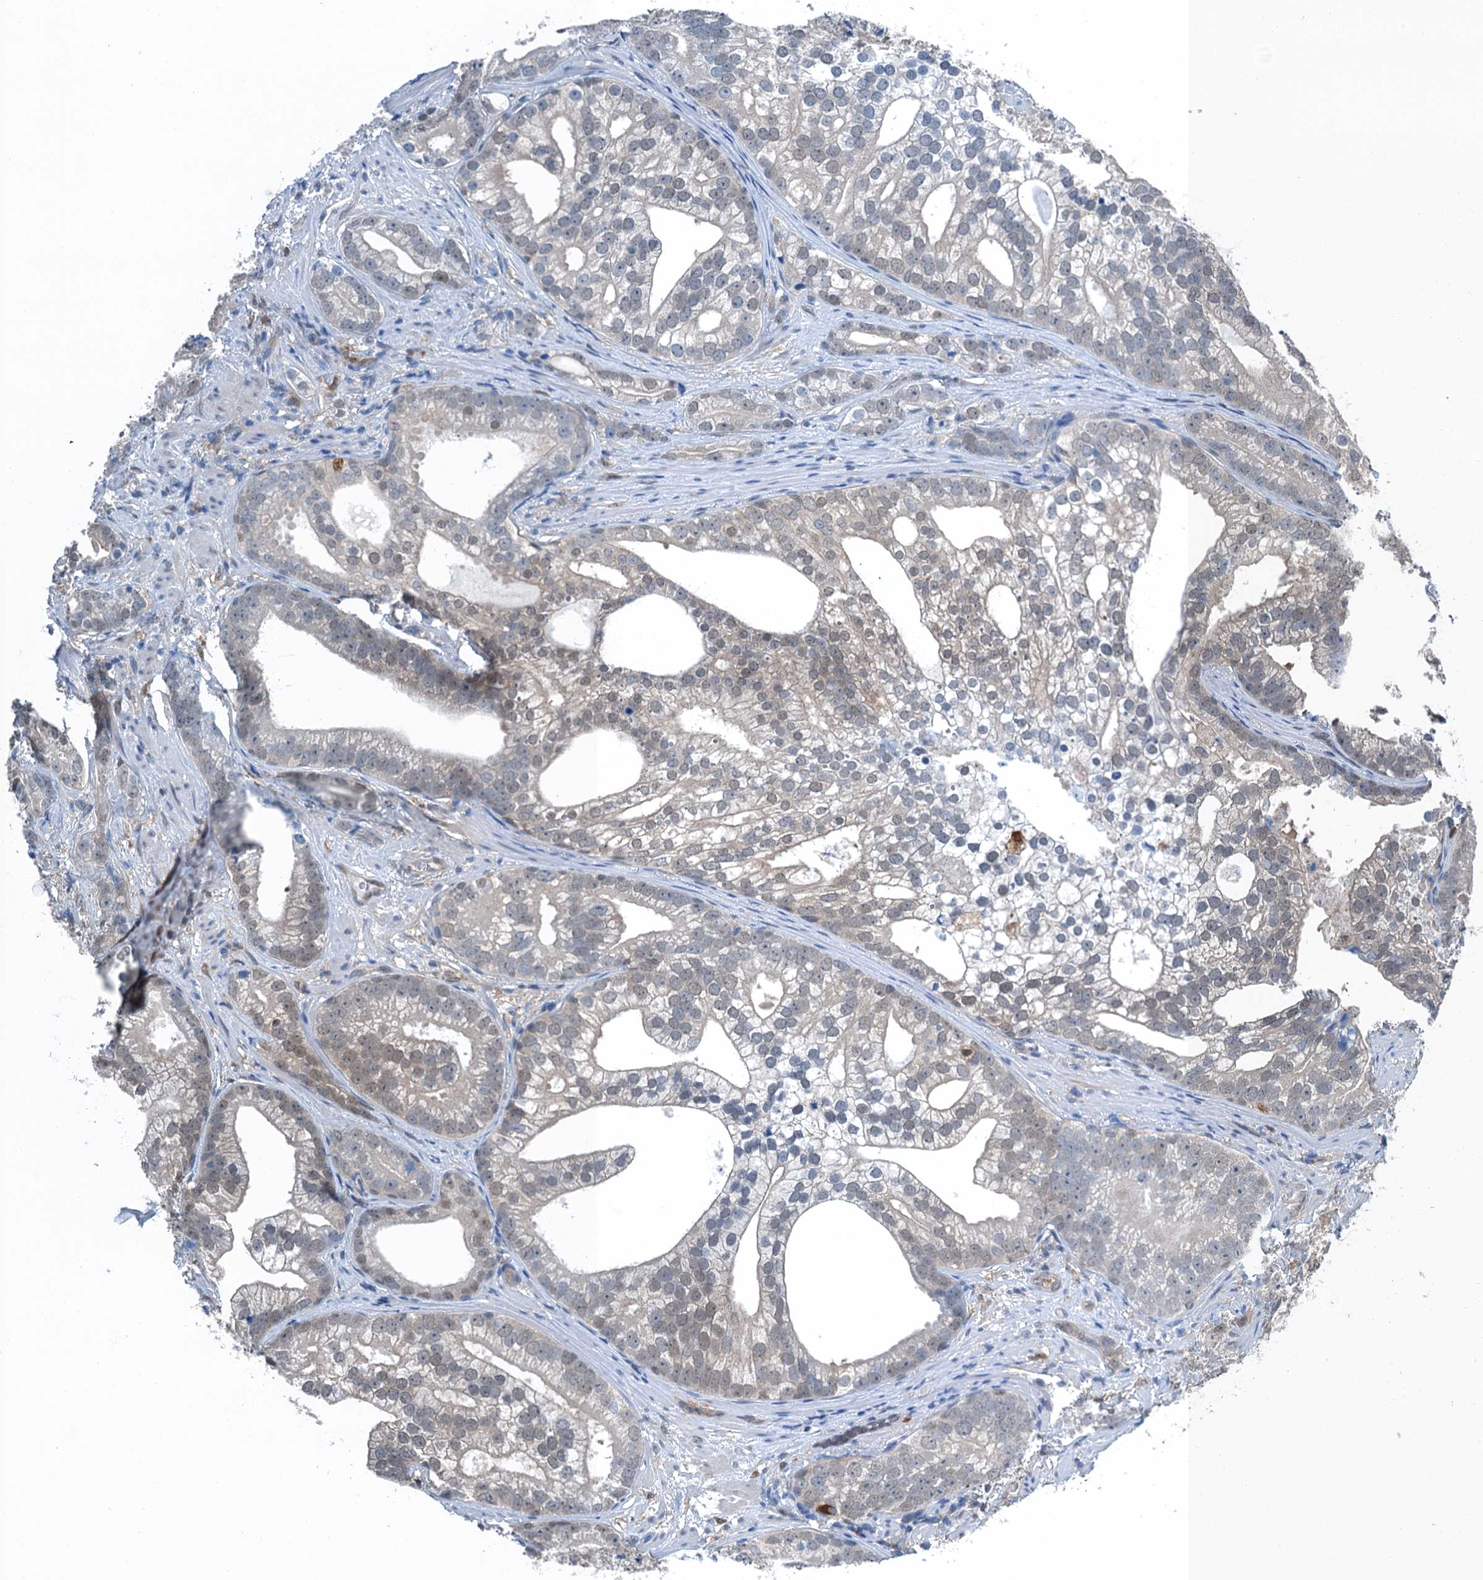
{"staining": {"intensity": "negative", "quantity": "none", "location": "none"}, "tissue": "prostate cancer", "cell_type": "Tumor cells", "image_type": "cancer", "snomed": [{"axis": "morphology", "description": "Adenocarcinoma, High grade"}, {"axis": "topography", "description": "Prostate"}], "caption": "This is an immunohistochemistry photomicrograph of prostate cancer (adenocarcinoma (high-grade)). There is no positivity in tumor cells.", "gene": "RNH1", "patient": {"sex": "male", "age": 75}}